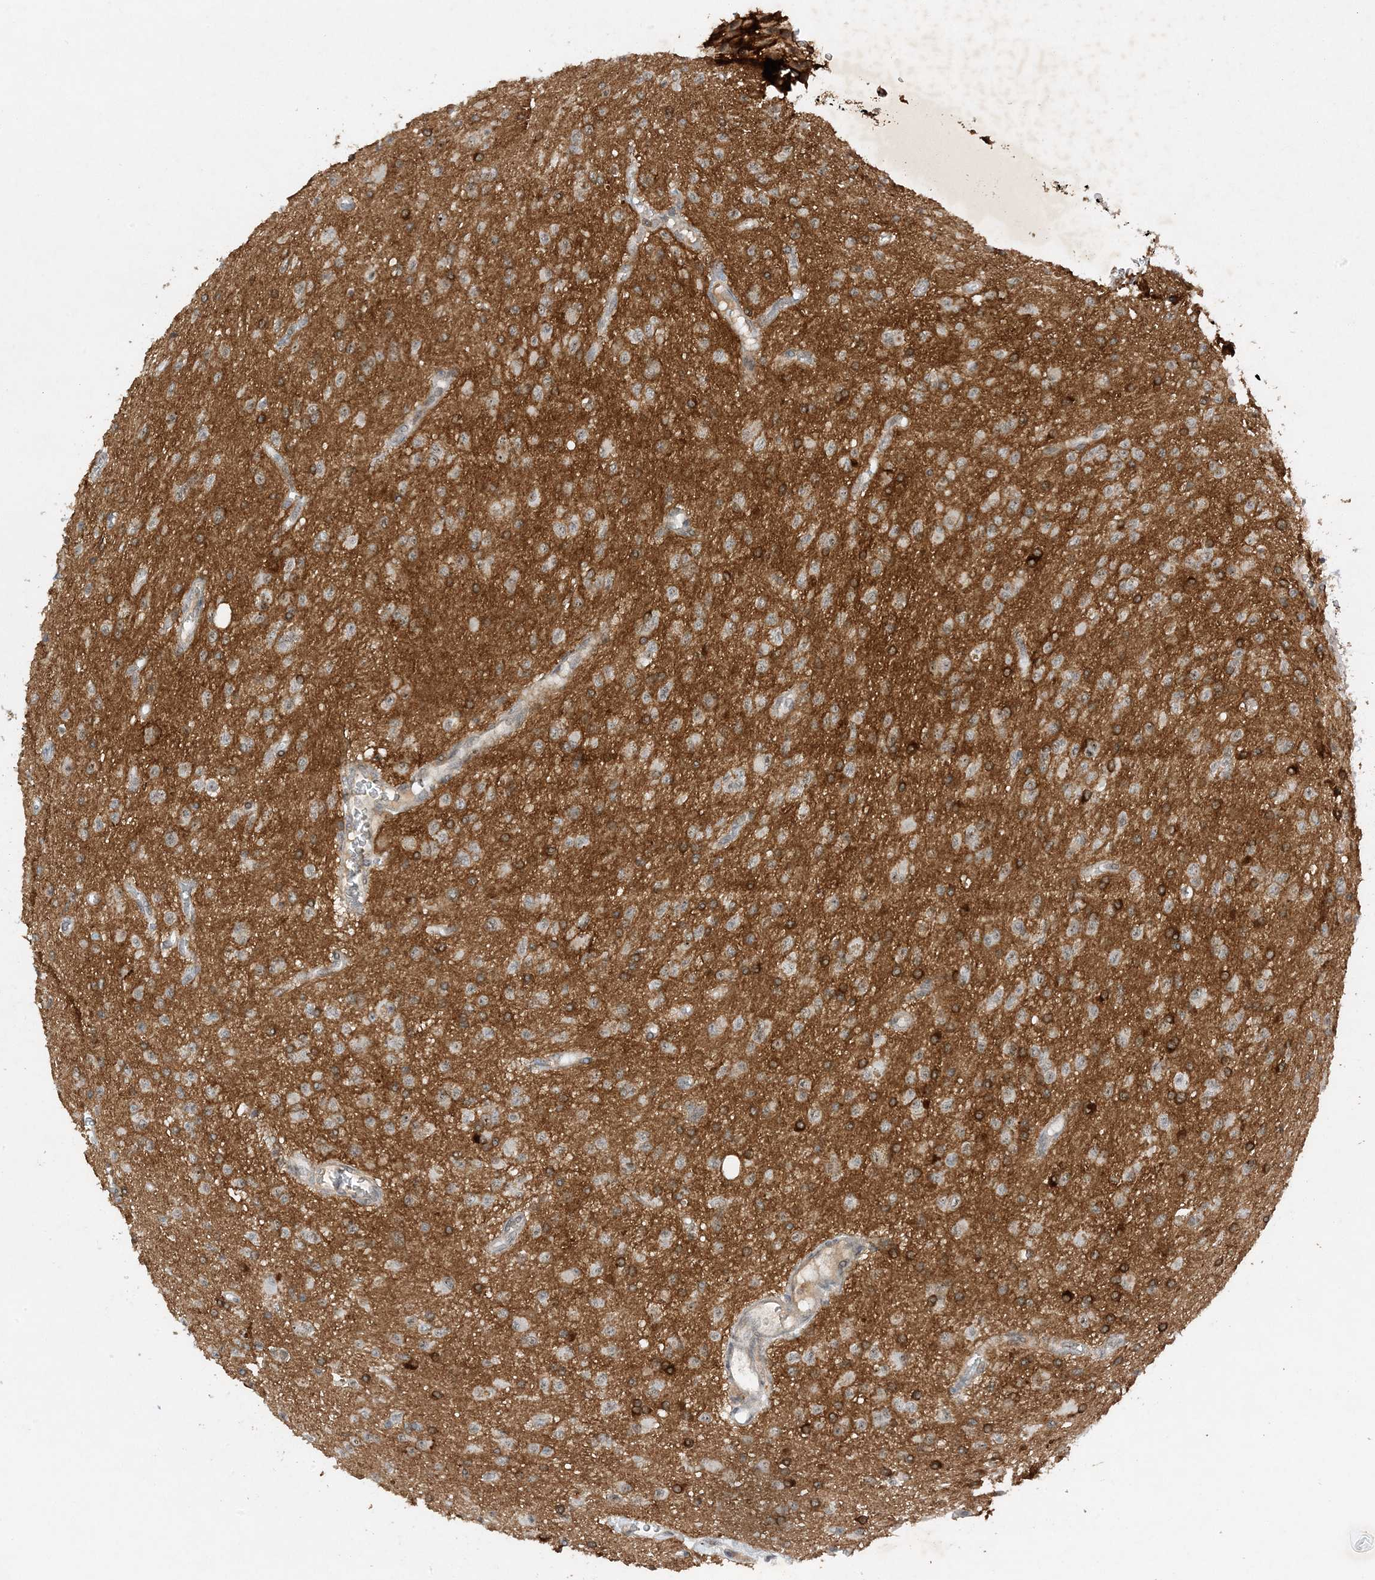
{"staining": {"intensity": "negative", "quantity": "none", "location": "none"}, "tissue": "glioma", "cell_type": "Tumor cells", "image_type": "cancer", "snomed": [{"axis": "morphology", "description": "Glioma, malignant, High grade"}, {"axis": "topography", "description": "Brain"}], "caption": "Immunohistochemistry micrograph of human glioma stained for a protein (brown), which displays no positivity in tumor cells.", "gene": "MAST3", "patient": {"sex": "male", "age": 34}}